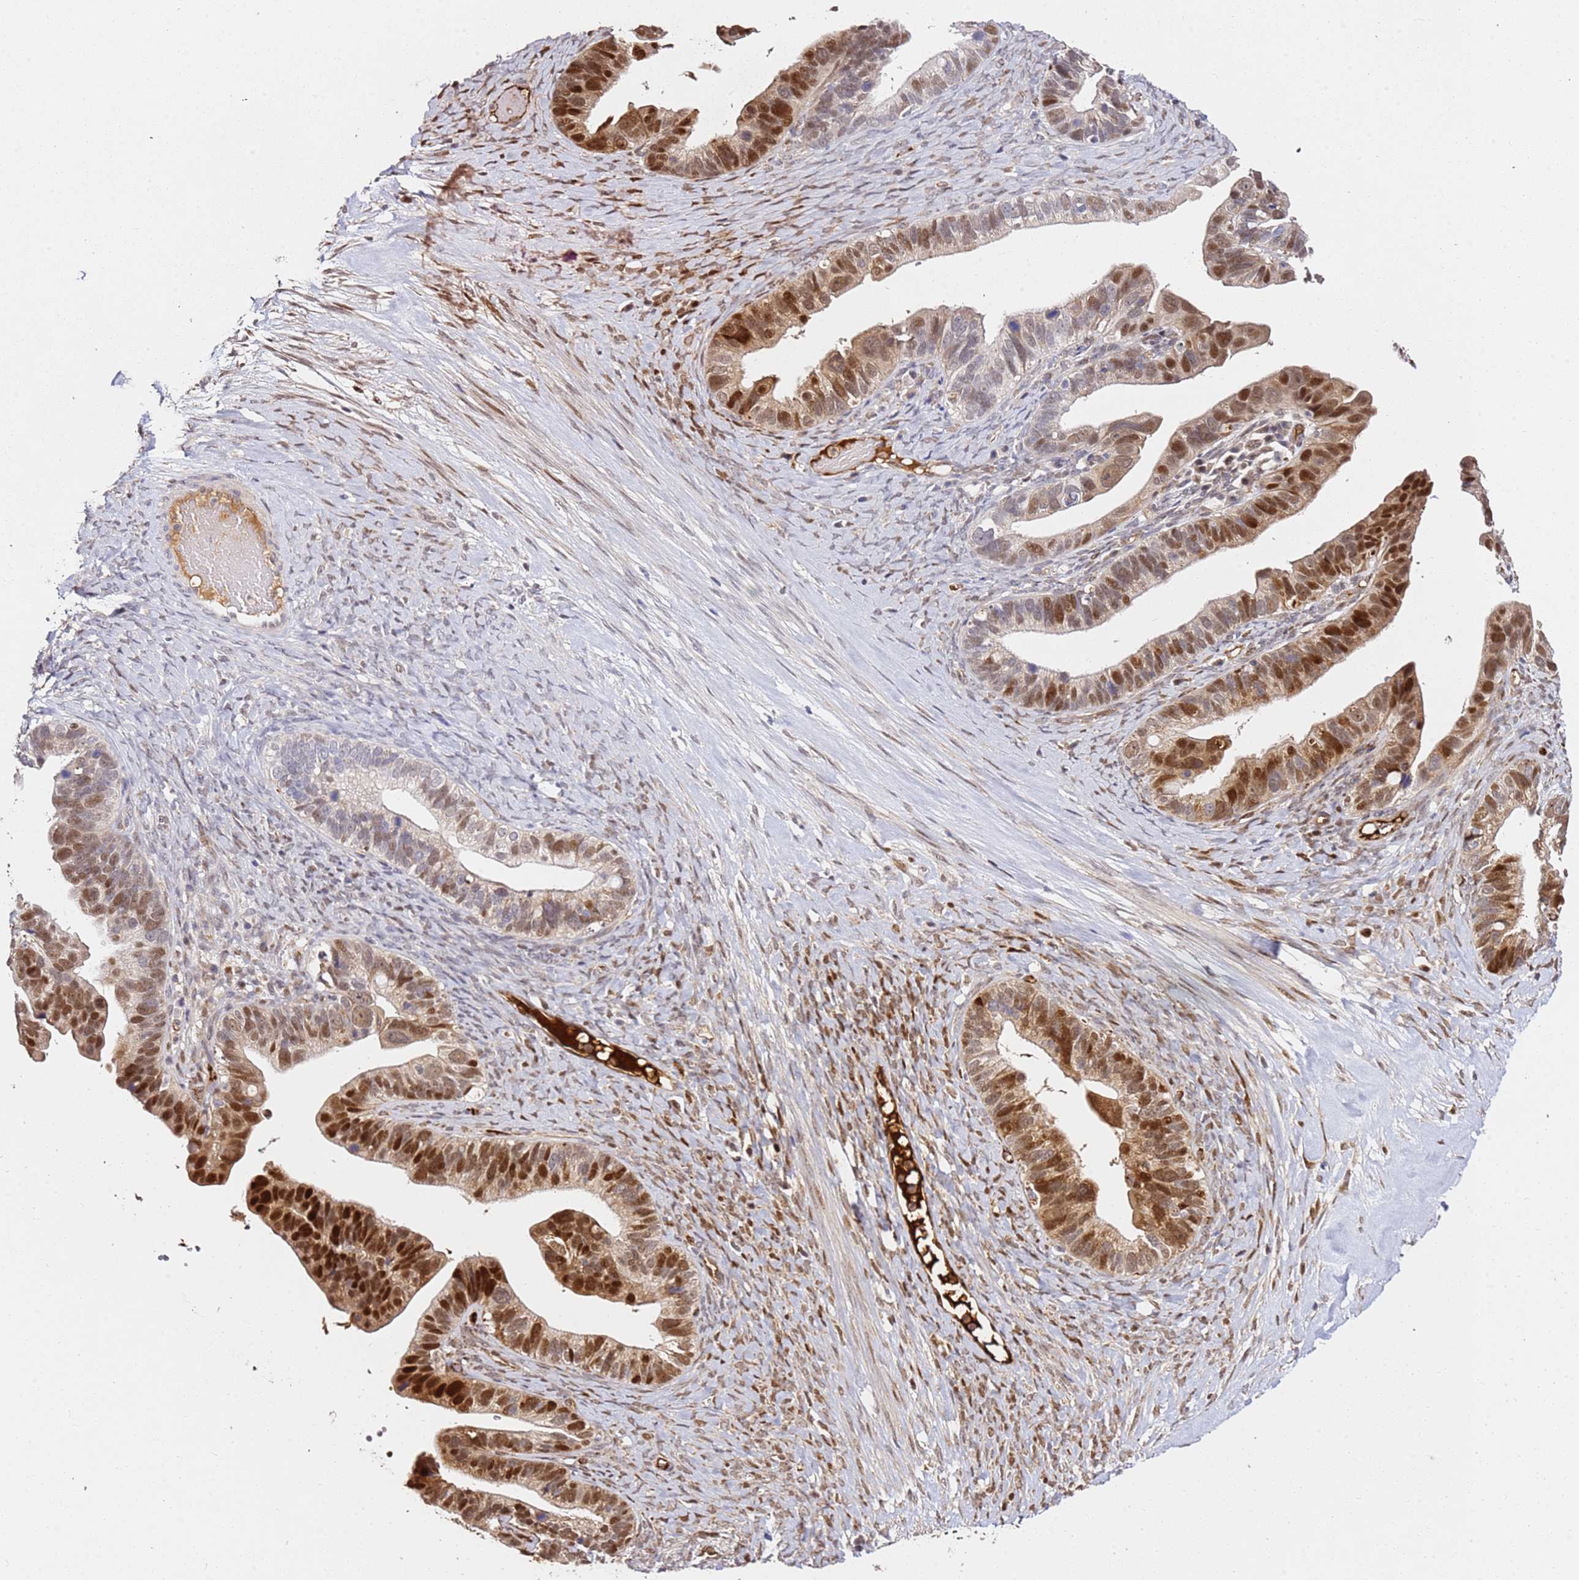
{"staining": {"intensity": "strong", "quantity": "25%-75%", "location": "cytoplasmic/membranous,nuclear"}, "tissue": "ovarian cancer", "cell_type": "Tumor cells", "image_type": "cancer", "snomed": [{"axis": "morphology", "description": "Cystadenocarcinoma, serous, NOS"}, {"axis": "topography", "description": "Ovary"}], "caption": "IHC of human serous cystadenocarcinoma (ovarian) reveals high levels of strong cytoplasmic/membranous and nuclear positivity in about 25%-75% of tumor cells.", "gene": "SMOX", "patient": {"sex": "female", "age": 56}}